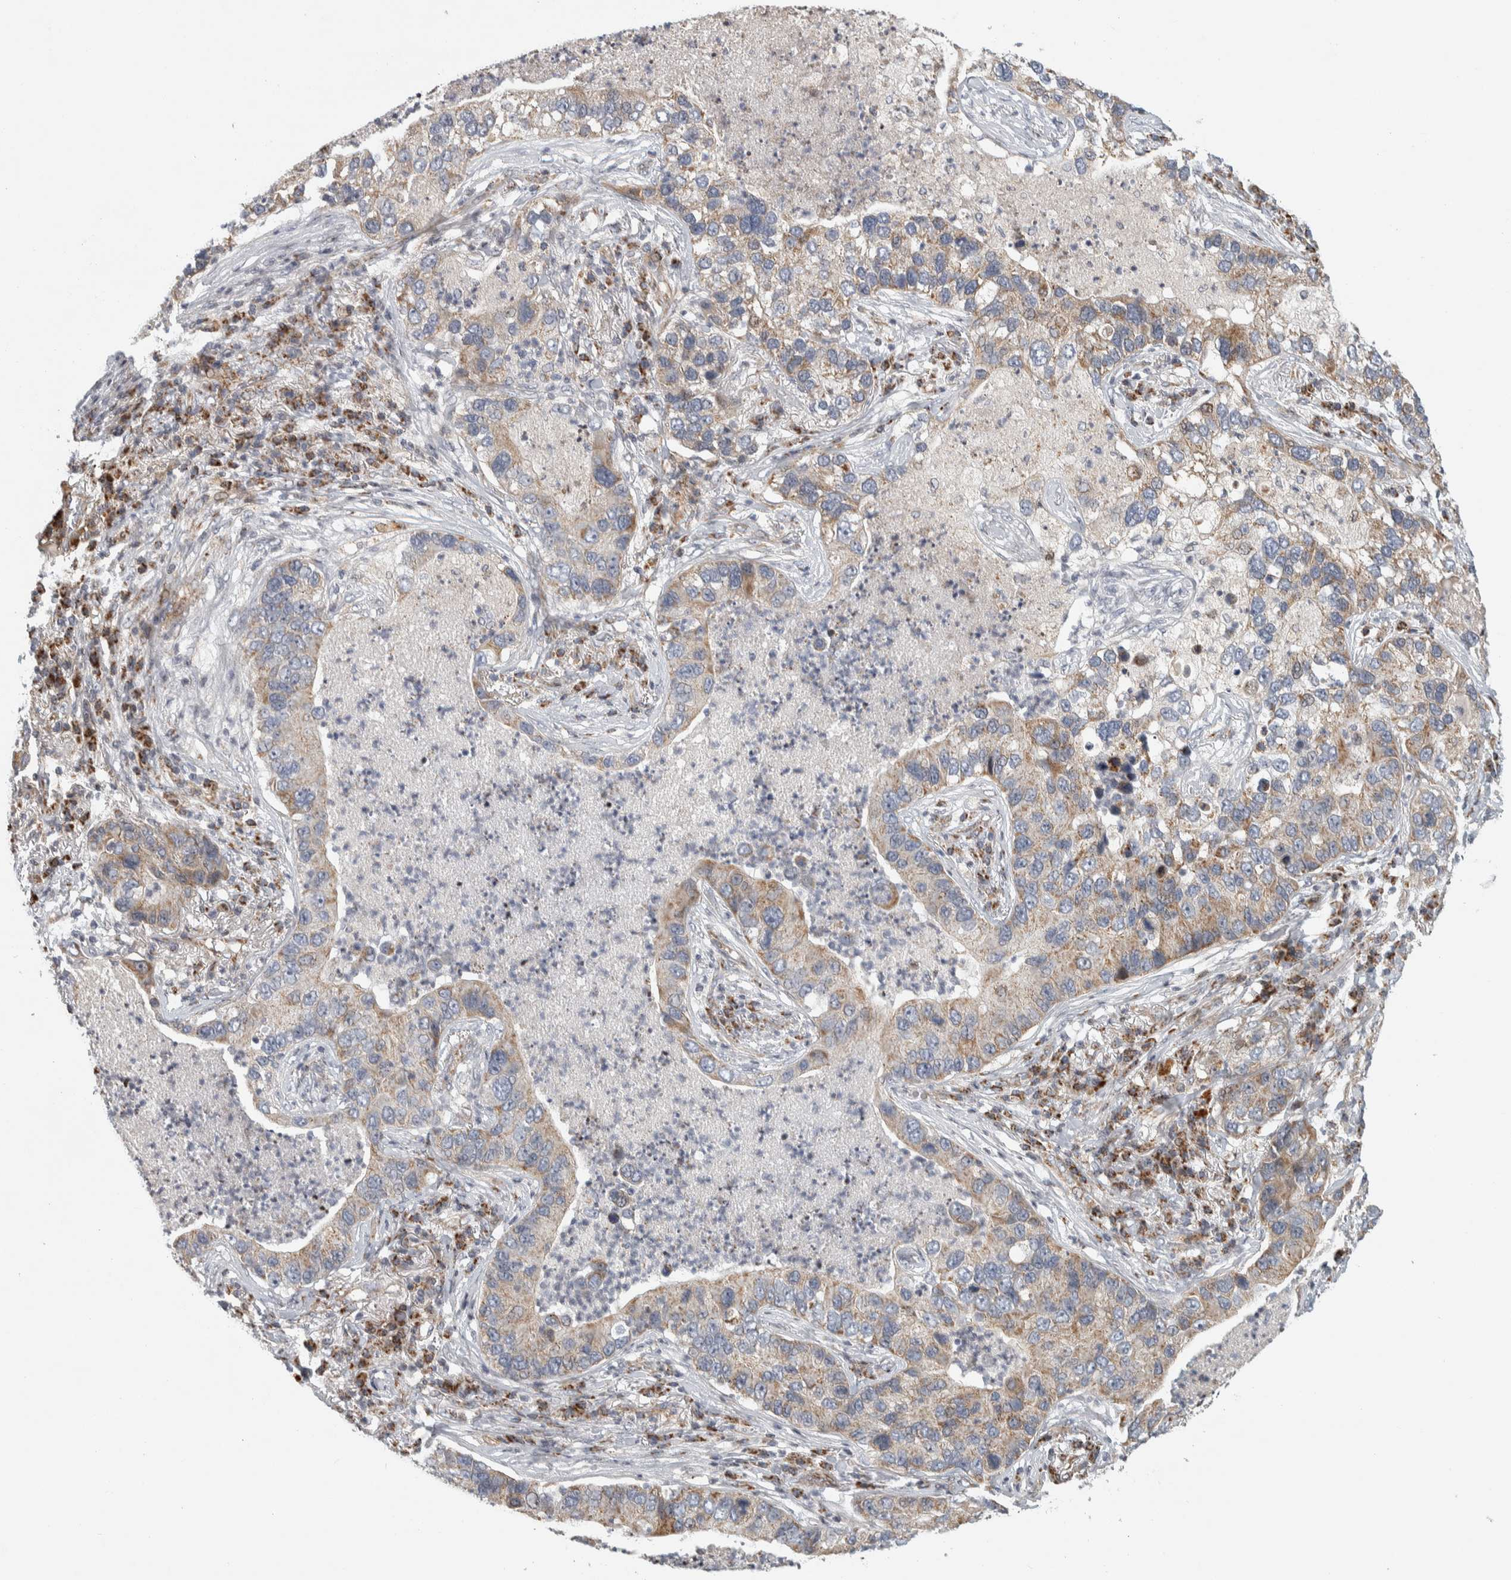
{"staining": {"intensity": "weak", "quantity": ">75%", "location": "cytoplasmic/membranous"}, "tissue": "lung cancer", "cell_type": "Tumor cells", "image_type": "cancer", "snomed": [{"axis": "morphology", "description": "Normal tissue, NOS"}, {"axis": "morphology", "description": "Adenocarcinoma, NOS"}, {"axis": "topography", "description": "Bronchus"}, {"axis": "topography", "description": "Lung"}], "caption": "Weak cytoplasmic/membranous positivity is identified in approximately >75% of tumor cells in lung adenocarcinoma.", "gene": "AFP", "patient": {"sex": "male", "age": 54}}